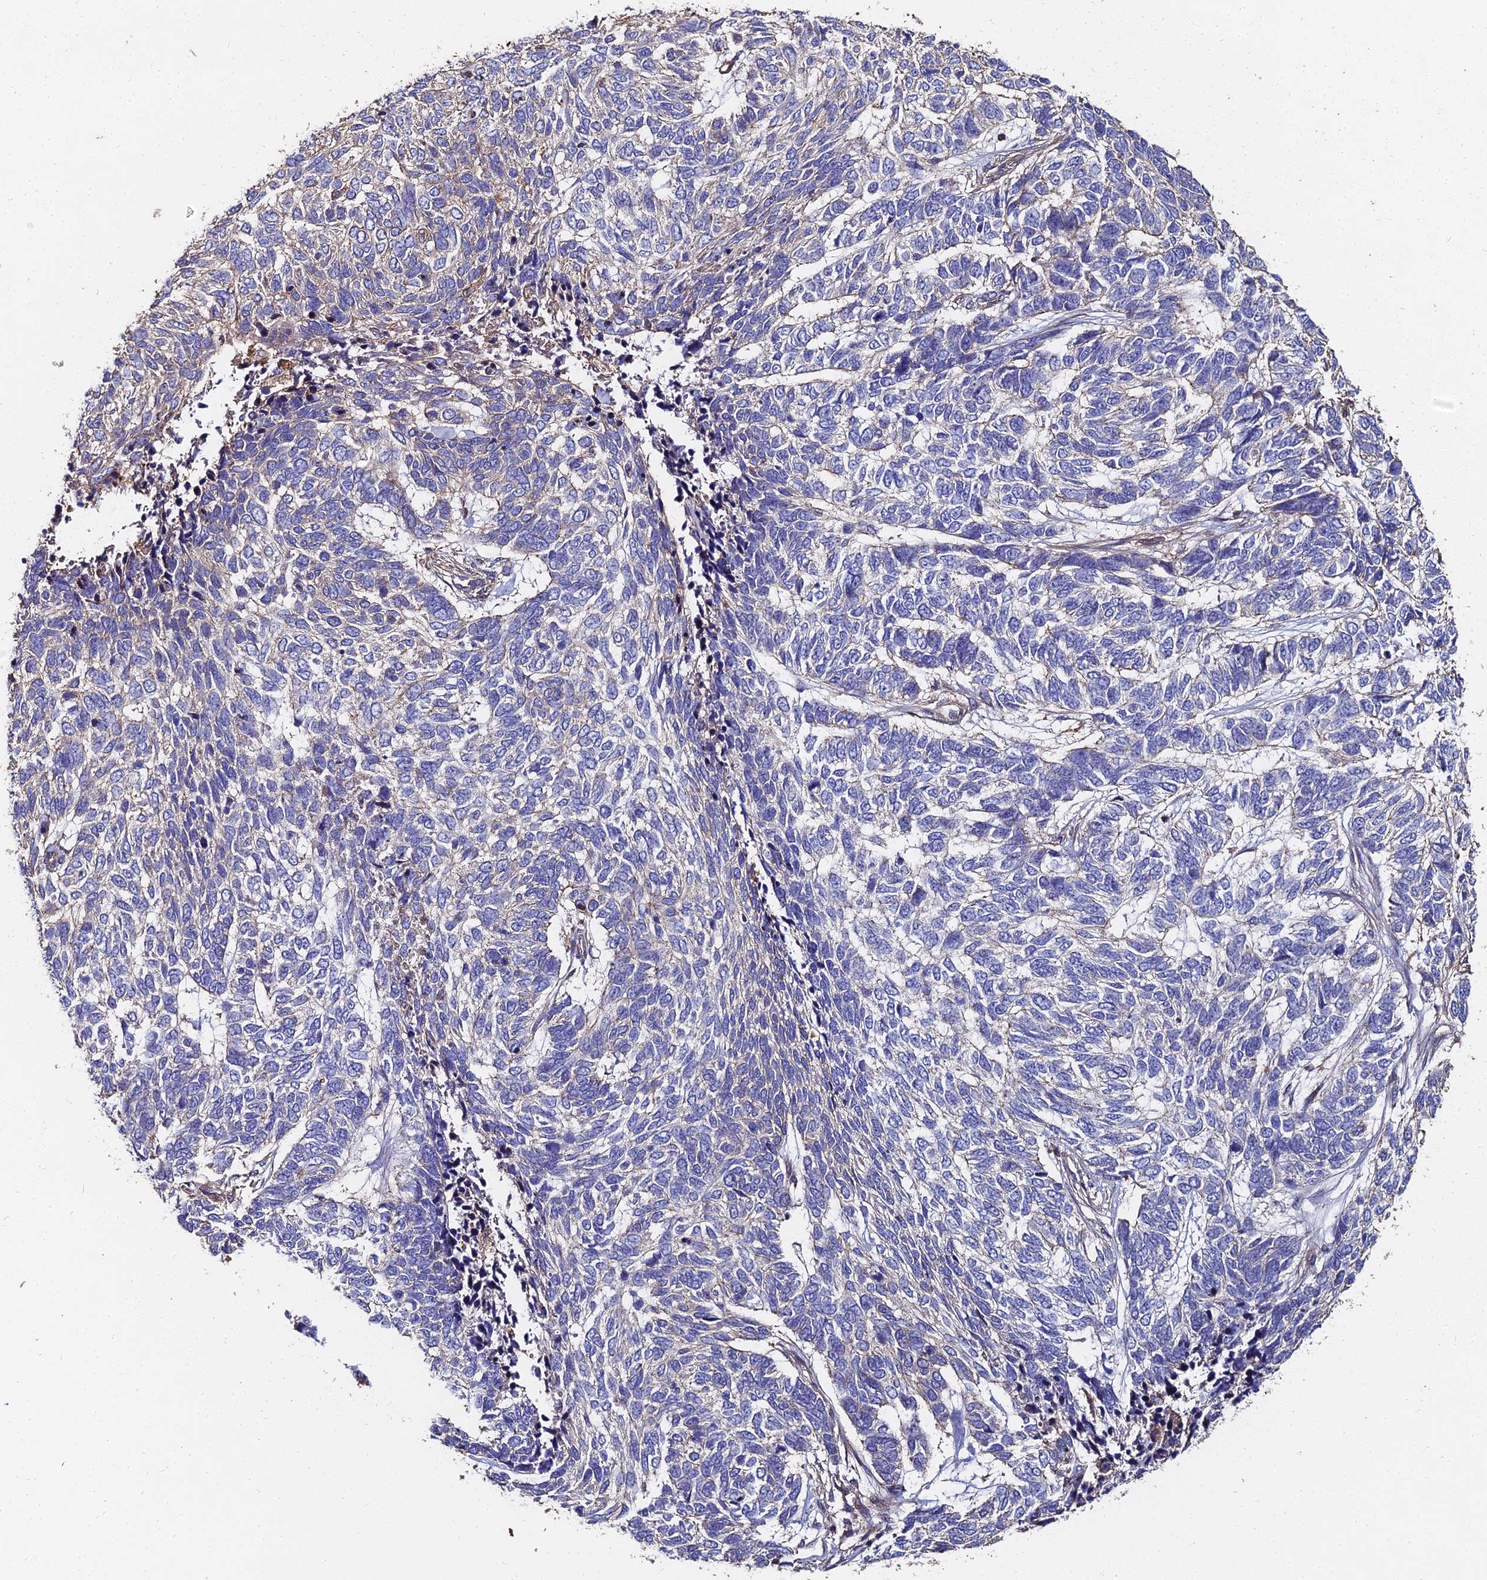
{"staining": {"intensity": "negative", "quantity": "none", "location": "none"}, "tissue": "skin cancer", "cell_type": "Tumor cells", "image_type": "cancer", "snomed": [{"axis": "morphology", "description": "Basal cell carcinoma"}, {"axis": "topography", "description": "Skin"}], "caption": "A histopathology image of human skin basal cell carcinoma is negative for staining in tumor cells. The staining is performed using DAB brown chromogen with nuclei counter-stained in using hematoxylin.", "gene": "EXT1", "patient": {"sex": "female", "age": 65}}